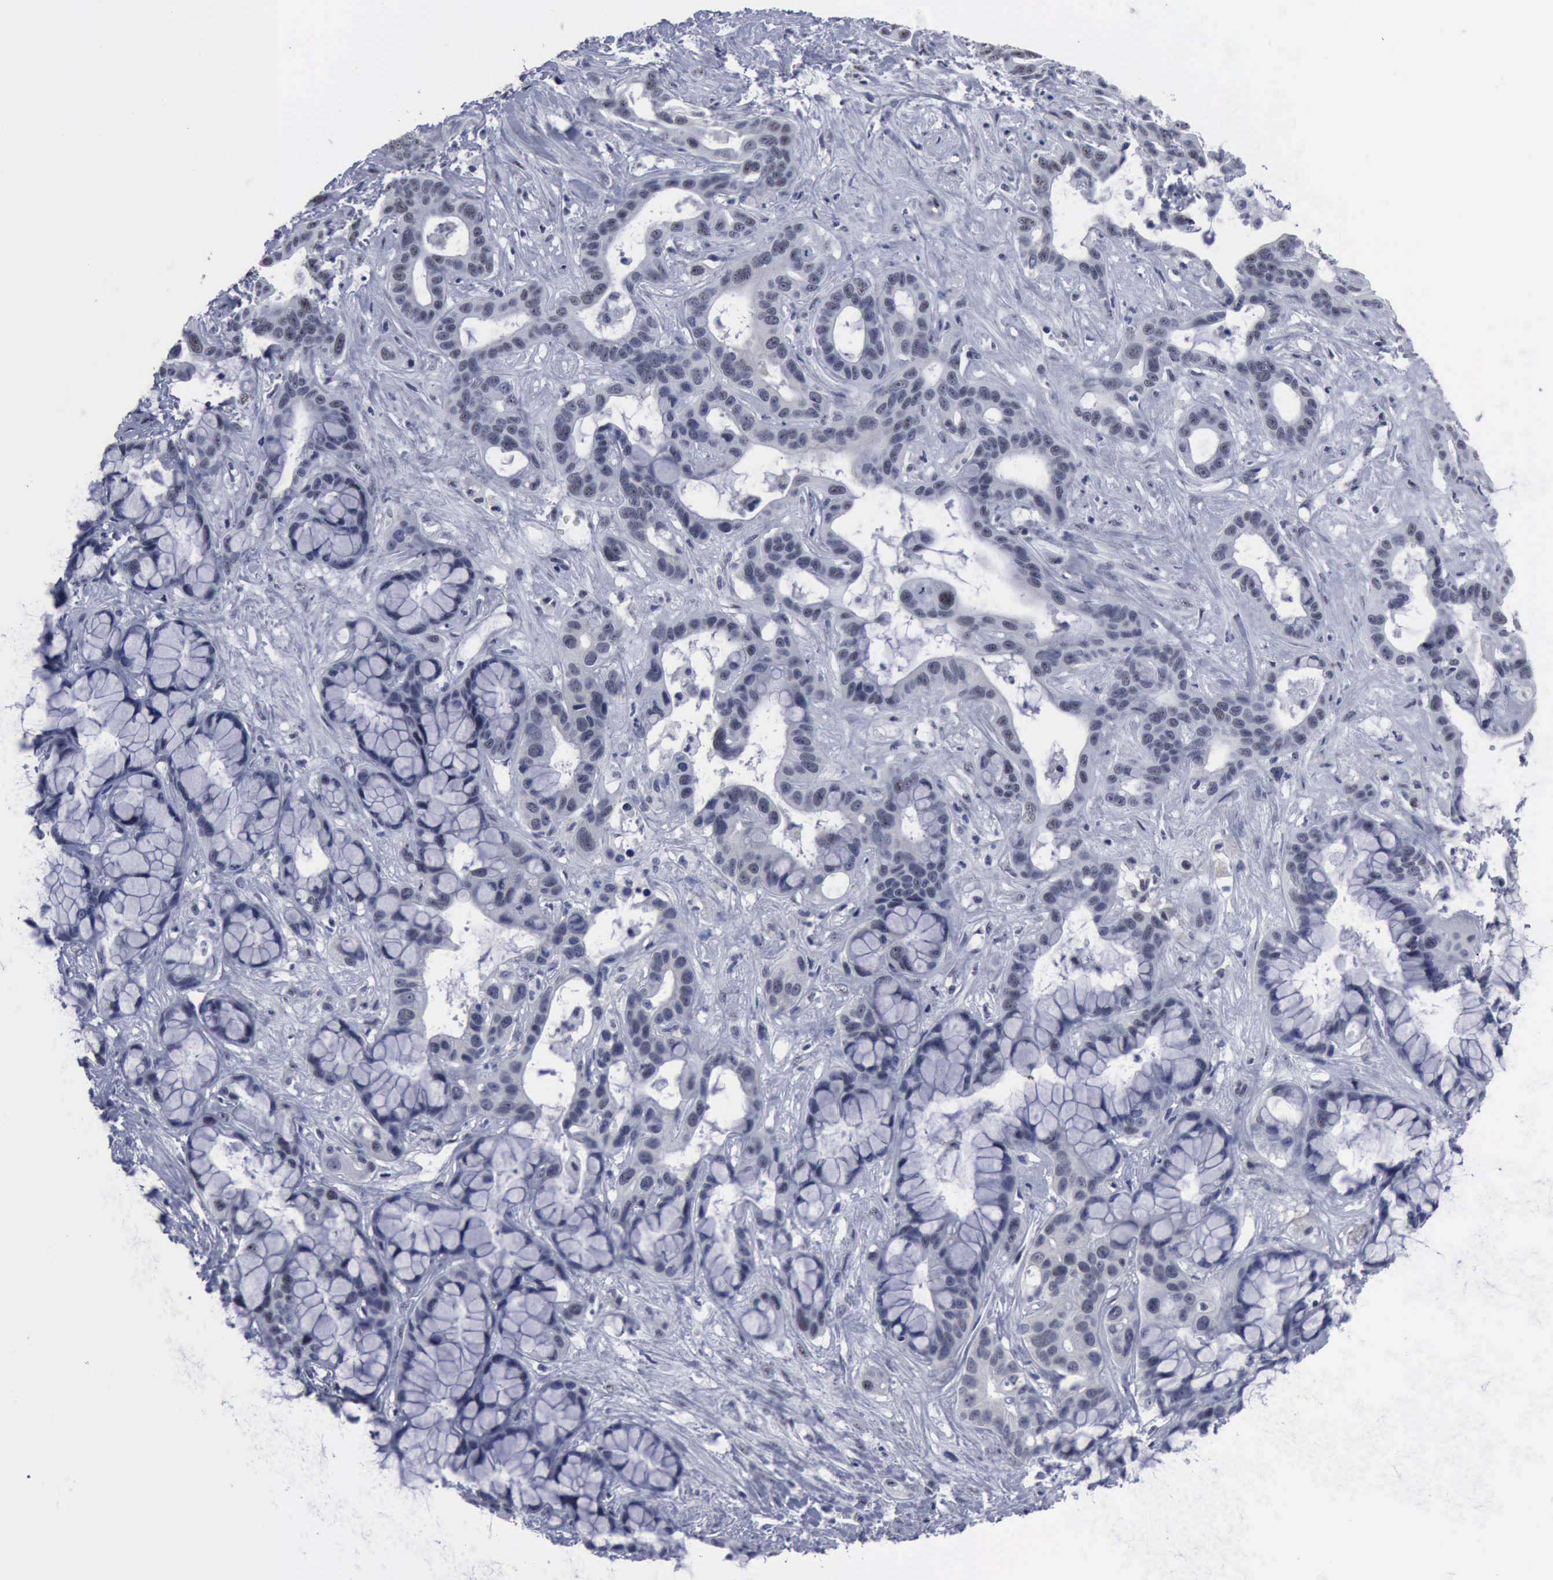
{"staining": {"intensity": "negative", "quantity": "none", "location": "none"}, "tissue": "liver cancer", "cell_type": "Tumor cells", "image_type": "cancer", "snomed": [{"axis": "morphology", "description": "Cholangiocarcinoma"}, {"axis": "topography", "description": "Liver"}], "caption": "Immunohistochemistry micrograph of liver cancer stained for a protein (brown), which displays no expression in tumor cells.", "gene": "BRD1", "patient": {"sex": "female", "age": 65}}